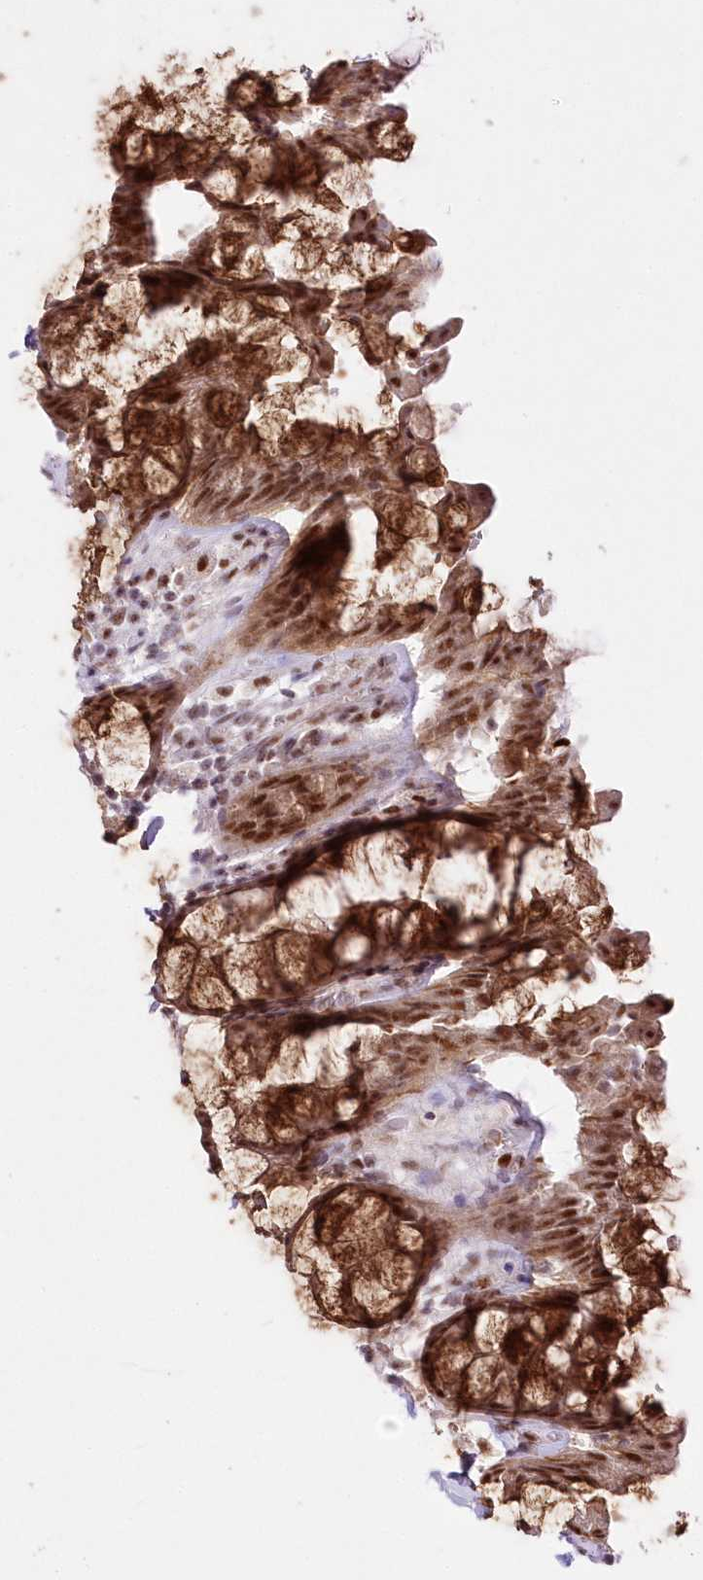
{"staining": {"intensity": "strong", "quantity": ">75%", "location": "cytoplasmic/membranous,nuclear"}, "tissue": "rectum", "cell_type": "Glandular cells", "image_type": "normal", "snomed": [{"axis": "morphology", "description": "Normal tissue, NOS"}, {"axis": "topography", "description": "Rectum"}], "caption": "Immunohistochemical staining of unremarkable human rectum reveals >75% levels of strong cytoplasmic/membranous,nuclear protein expression in approximately >75% of glandular cells.", "gene": "NSUN2", "patient": {"sex": "male", "age": 64}}